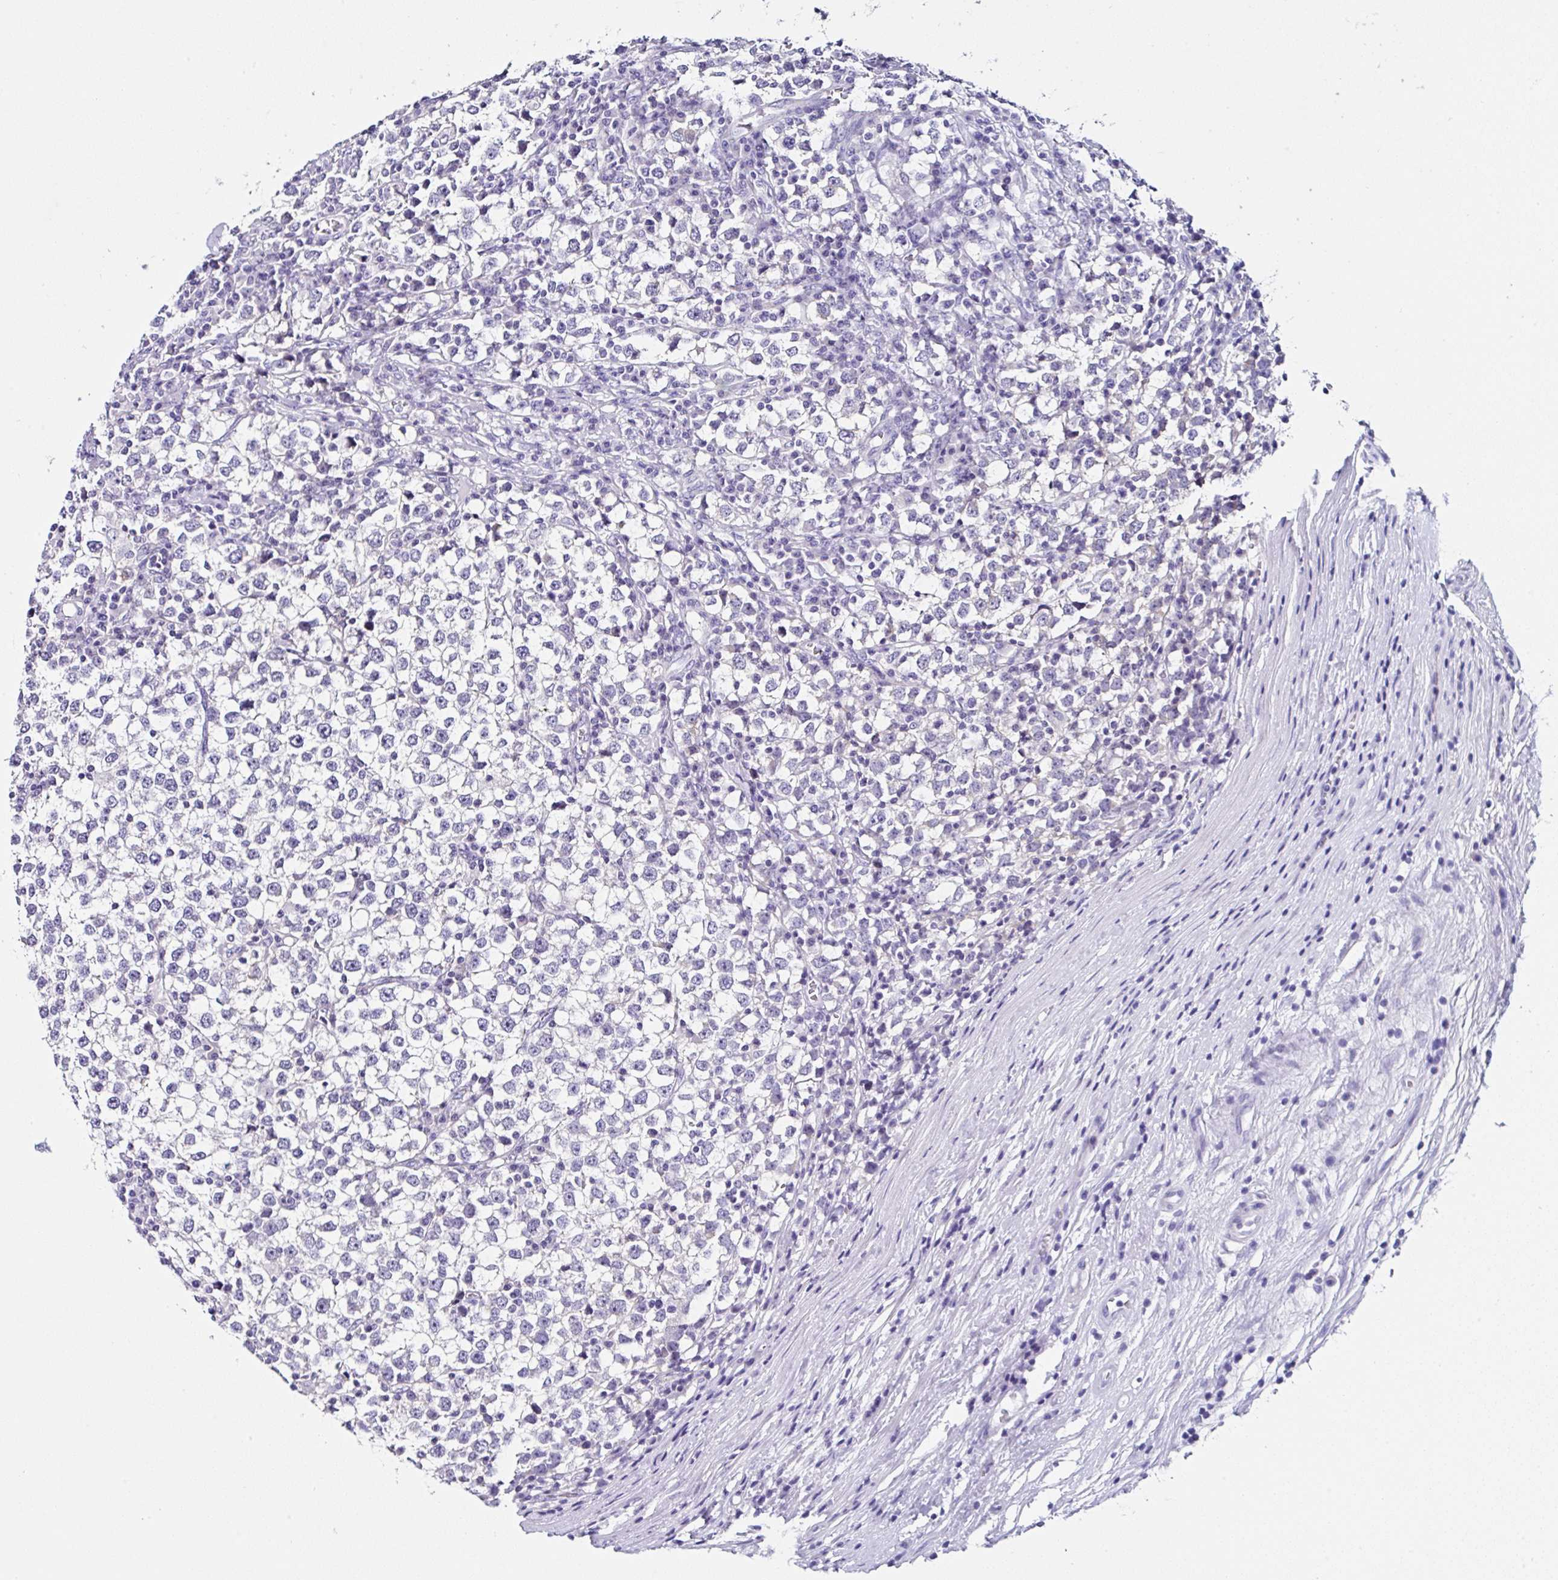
{"staining": {"intensity": "negative", "quantity": "none", "location": "none"}, "tissue": "testis cancer", "cell_type": "Tumor cells", "image_type": "cancer", "snomed": [{"axis": "morphology", "description": "Seminoma, NOS"}, {"axis": "topography", "description": "Testis"}], "caption": "Tumor cells are negative for brown protein staining in seminoma (testis).", "gene": "UGT3A1", "patient": {"sex": "male", "age": 65}}